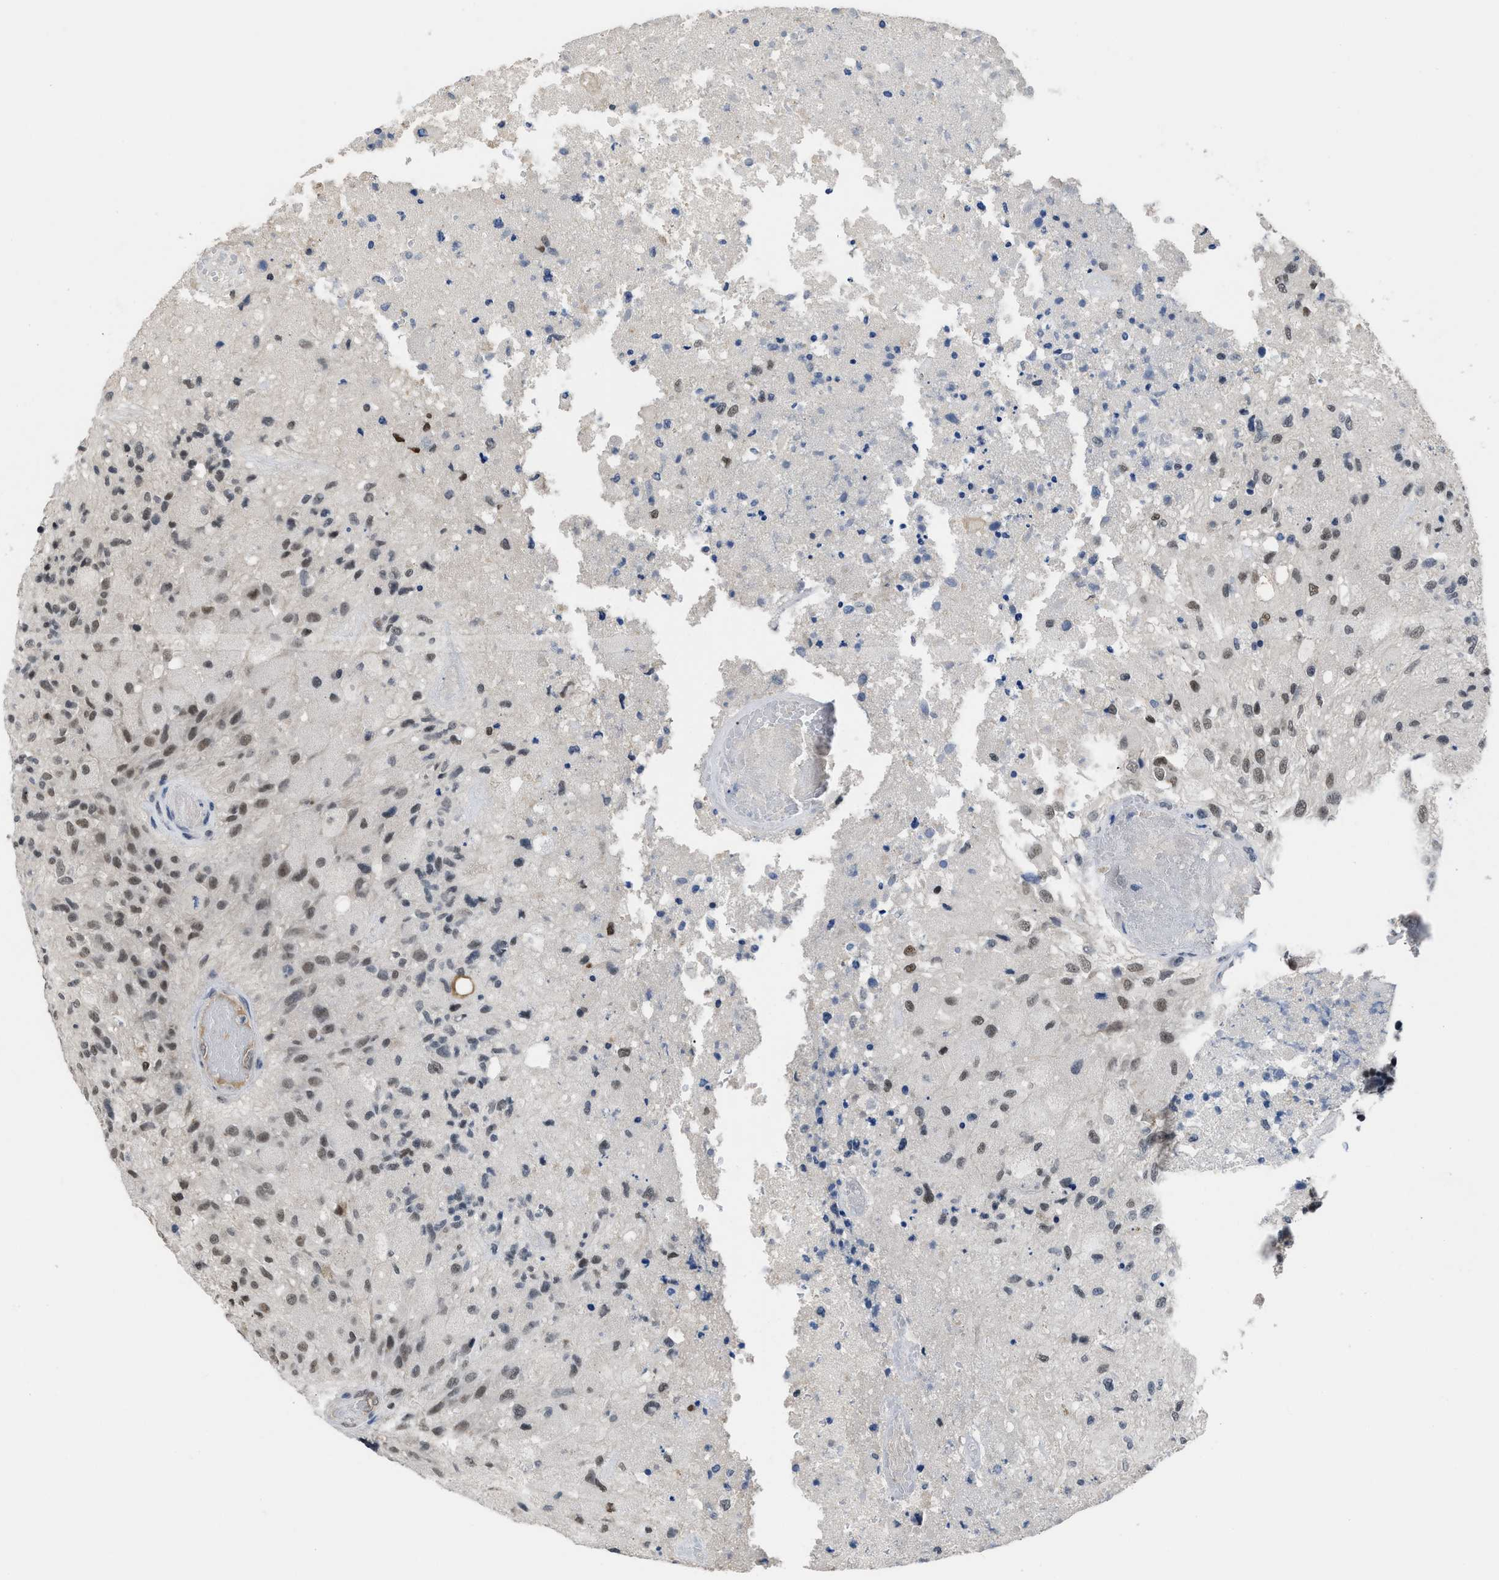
{"staining": {"intensity": "moderate", "quantity": ">75%", "location": "nuclear"}, "tissue": "glioma", "cell_type": "Tumor cells", "image_type": "cancer", "snomed": [{"axis": "morphology", "description": "Normal tissue, NOS"}, {"axis": "morphology", "description": "Glioma, malignant, High grade"}, {"axis": "topography", "description": "Cerebral cortex"}], "caption": "IHC (DAB (3,3'-diaminobenzidine)) staining of glioma shows moderate nuclear protein positivity in about >75% of tumor cells.", "gene": "TERF2IP", "patient": {"sex": "male", "age": 77}}